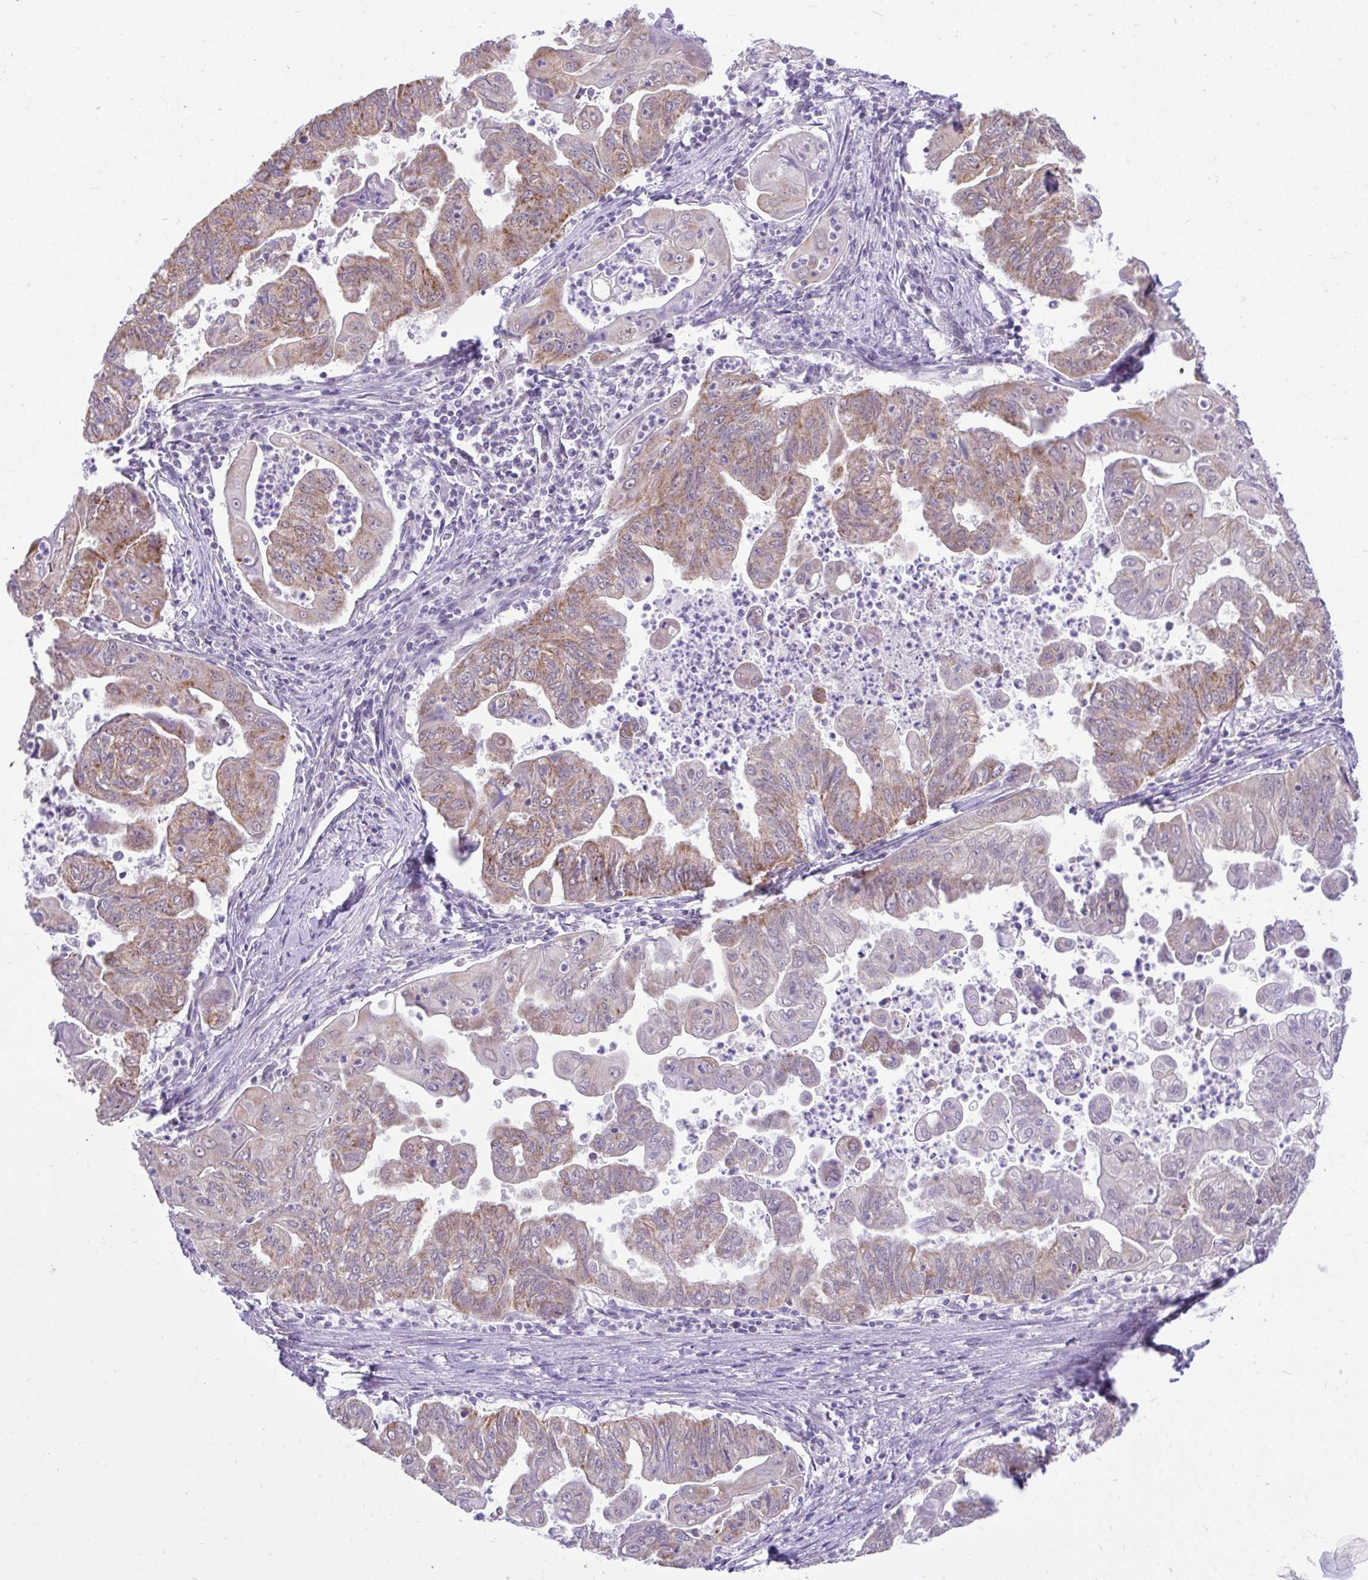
{"staining": {"intensity": "moderate", "quantity": "25%-75%", "location": "cytoplasmic/membranous"}, "tissue": "stomach cancer", "cell_type": "Tumor cells", "image_type": "cancer", "snomed": [{"axis": "morphology", "description": "Adenocarcinoma, NOS"}, {"axis": "topography", "description": "Stomach, upper"}], "caption": "Immunohistochemistry histopathology image of human stomach cancer (adenocarcinoma) stained for a protein (brown), which displays medium levels of moderate cytoplasmic/membranous staining in approximately 25%-75% of tumor cells.", "gene": "PYCR2", "patient": {"sex": "male", "age": 80}}